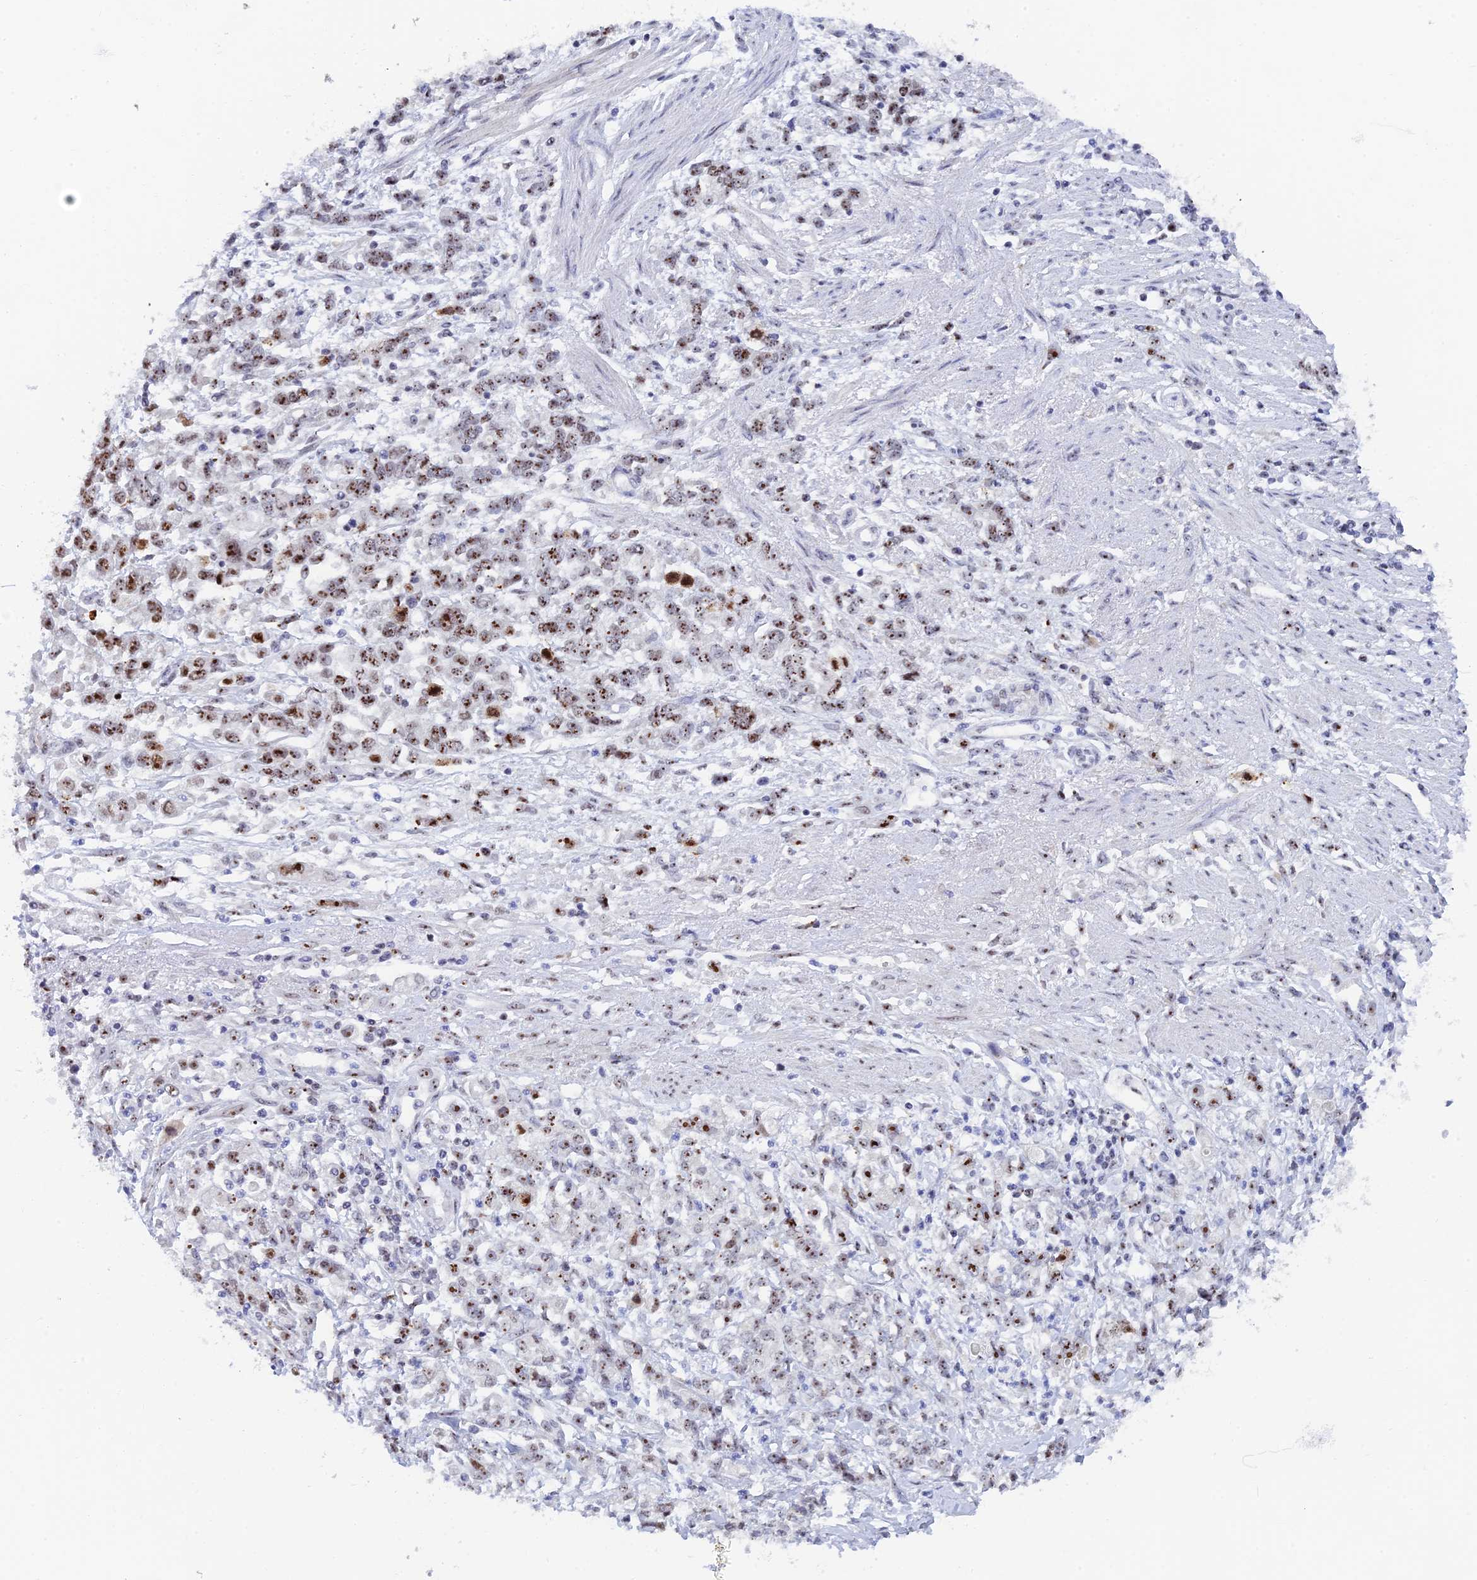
{"staining": {"intensity": "moderate", "quantity": "25%-75%", "location": "nuclear"}, "tissue": "stomach cancer", "cell_type": "Tumor cells", "image_type": "cancer", "snomed": [{"axis": "morphology", "description": "Adenocarcinoma, NOS"}, {"axis": "topography", "description": "Stomach"}], "caption": "Protein staining demonstrates moderate nuclear positivity in approximately 25%-75% of tumor cells in stomach cancer (adenocarcinoma).", "gene": "RSL1D1", "patient": {"sex": "female", "age": 76}}